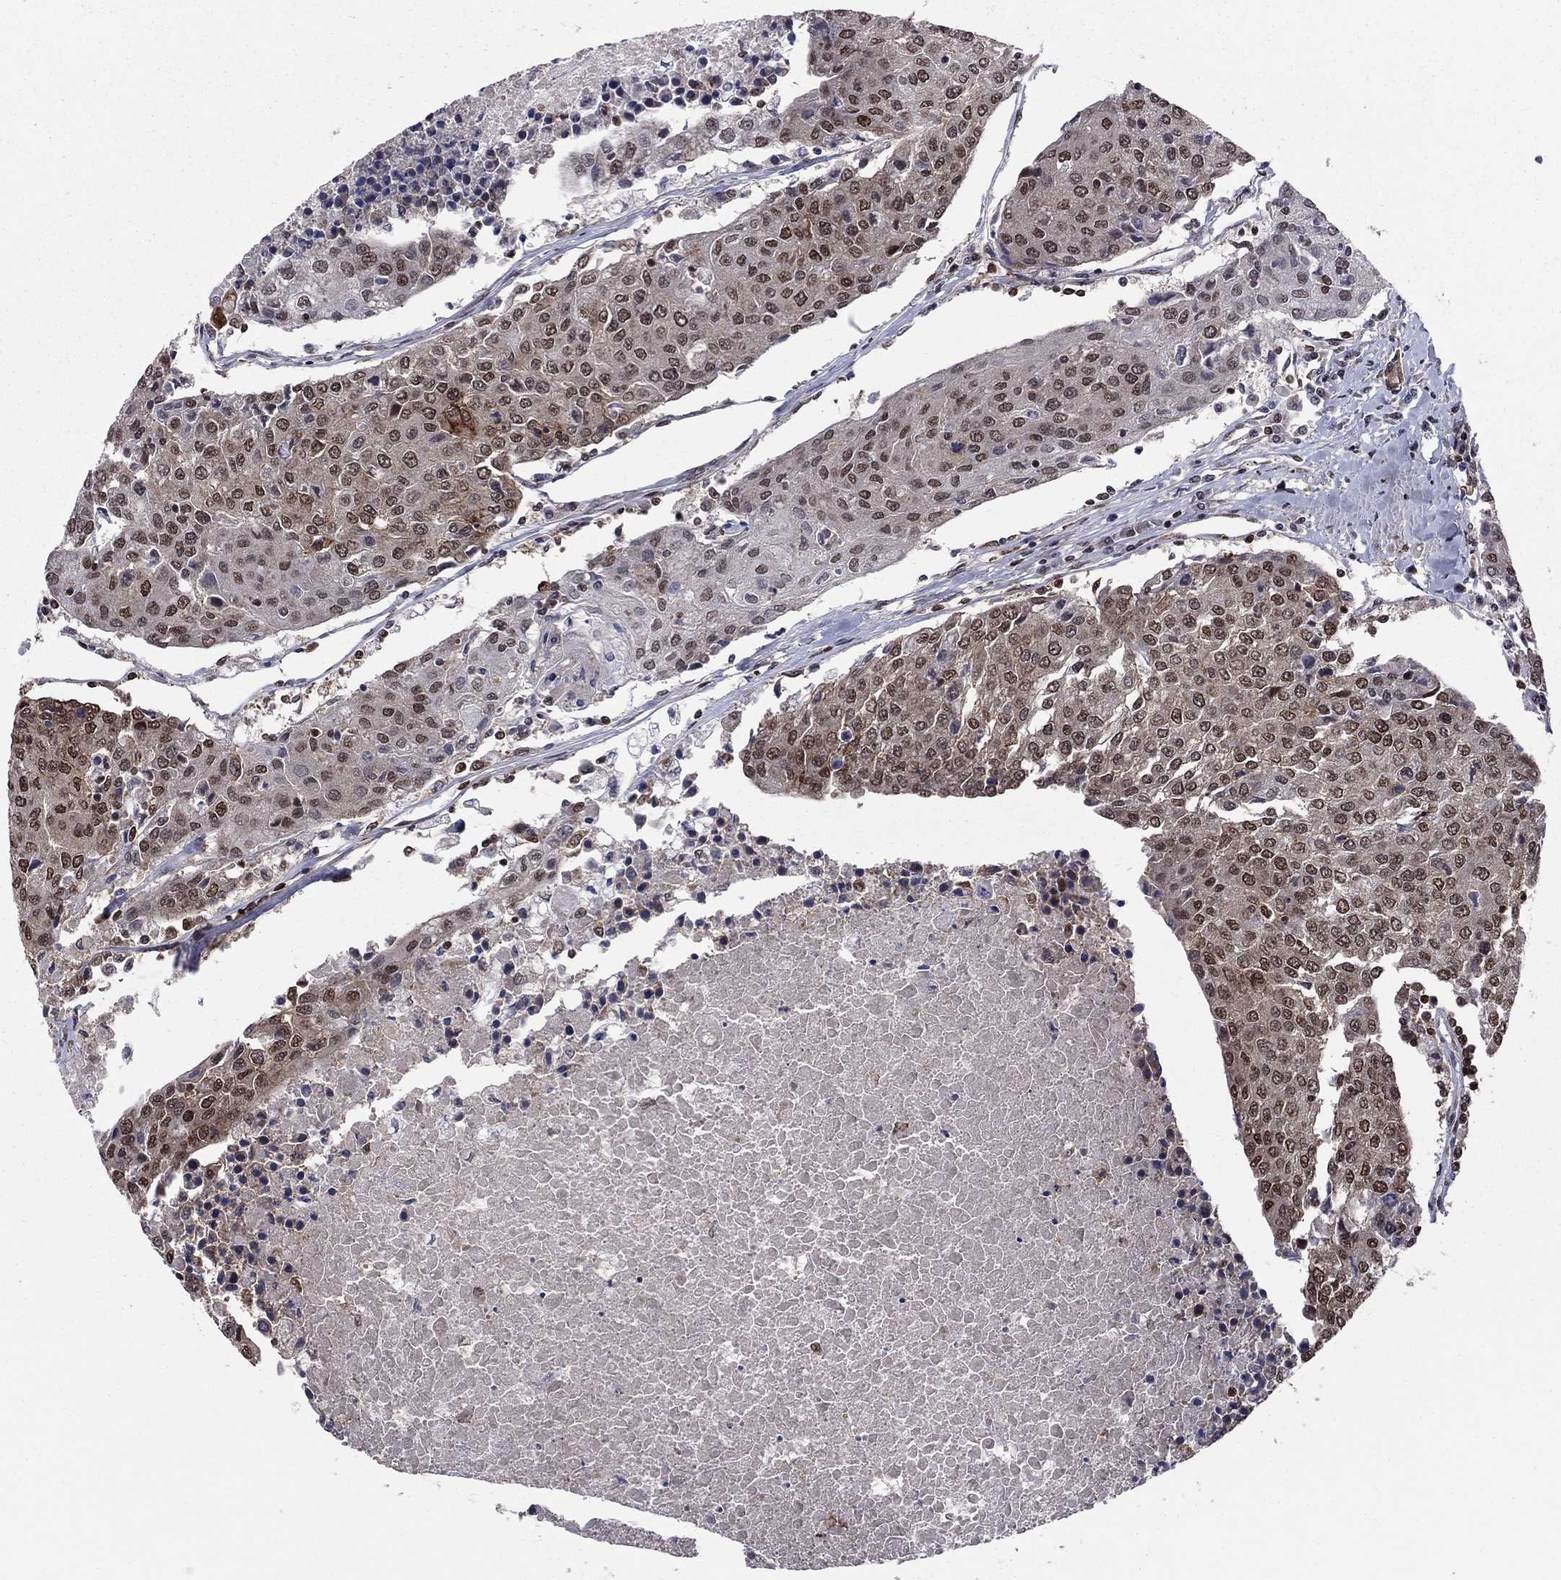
{"staining": {"intensity": "moderate", "quantity": "25%-75%", "location": "nuclear"}, "tissue": "urothelial cancer", "cell_type": "Tumor cells", "image_type": "cancer", "snomed": [{"axis": "morphology", "description": "Urothelial carcinoma, High grade"}, {"axis": "topography", "description": "Urinary bladder"}], "caption": "The immunohistochemical stain shows moderate nuclear staining in tumor cells of urothelial carcinoma (high-grade) tissue.", "gene": "SSX2IP", "patient": {"sex": "female", "age": 85}}